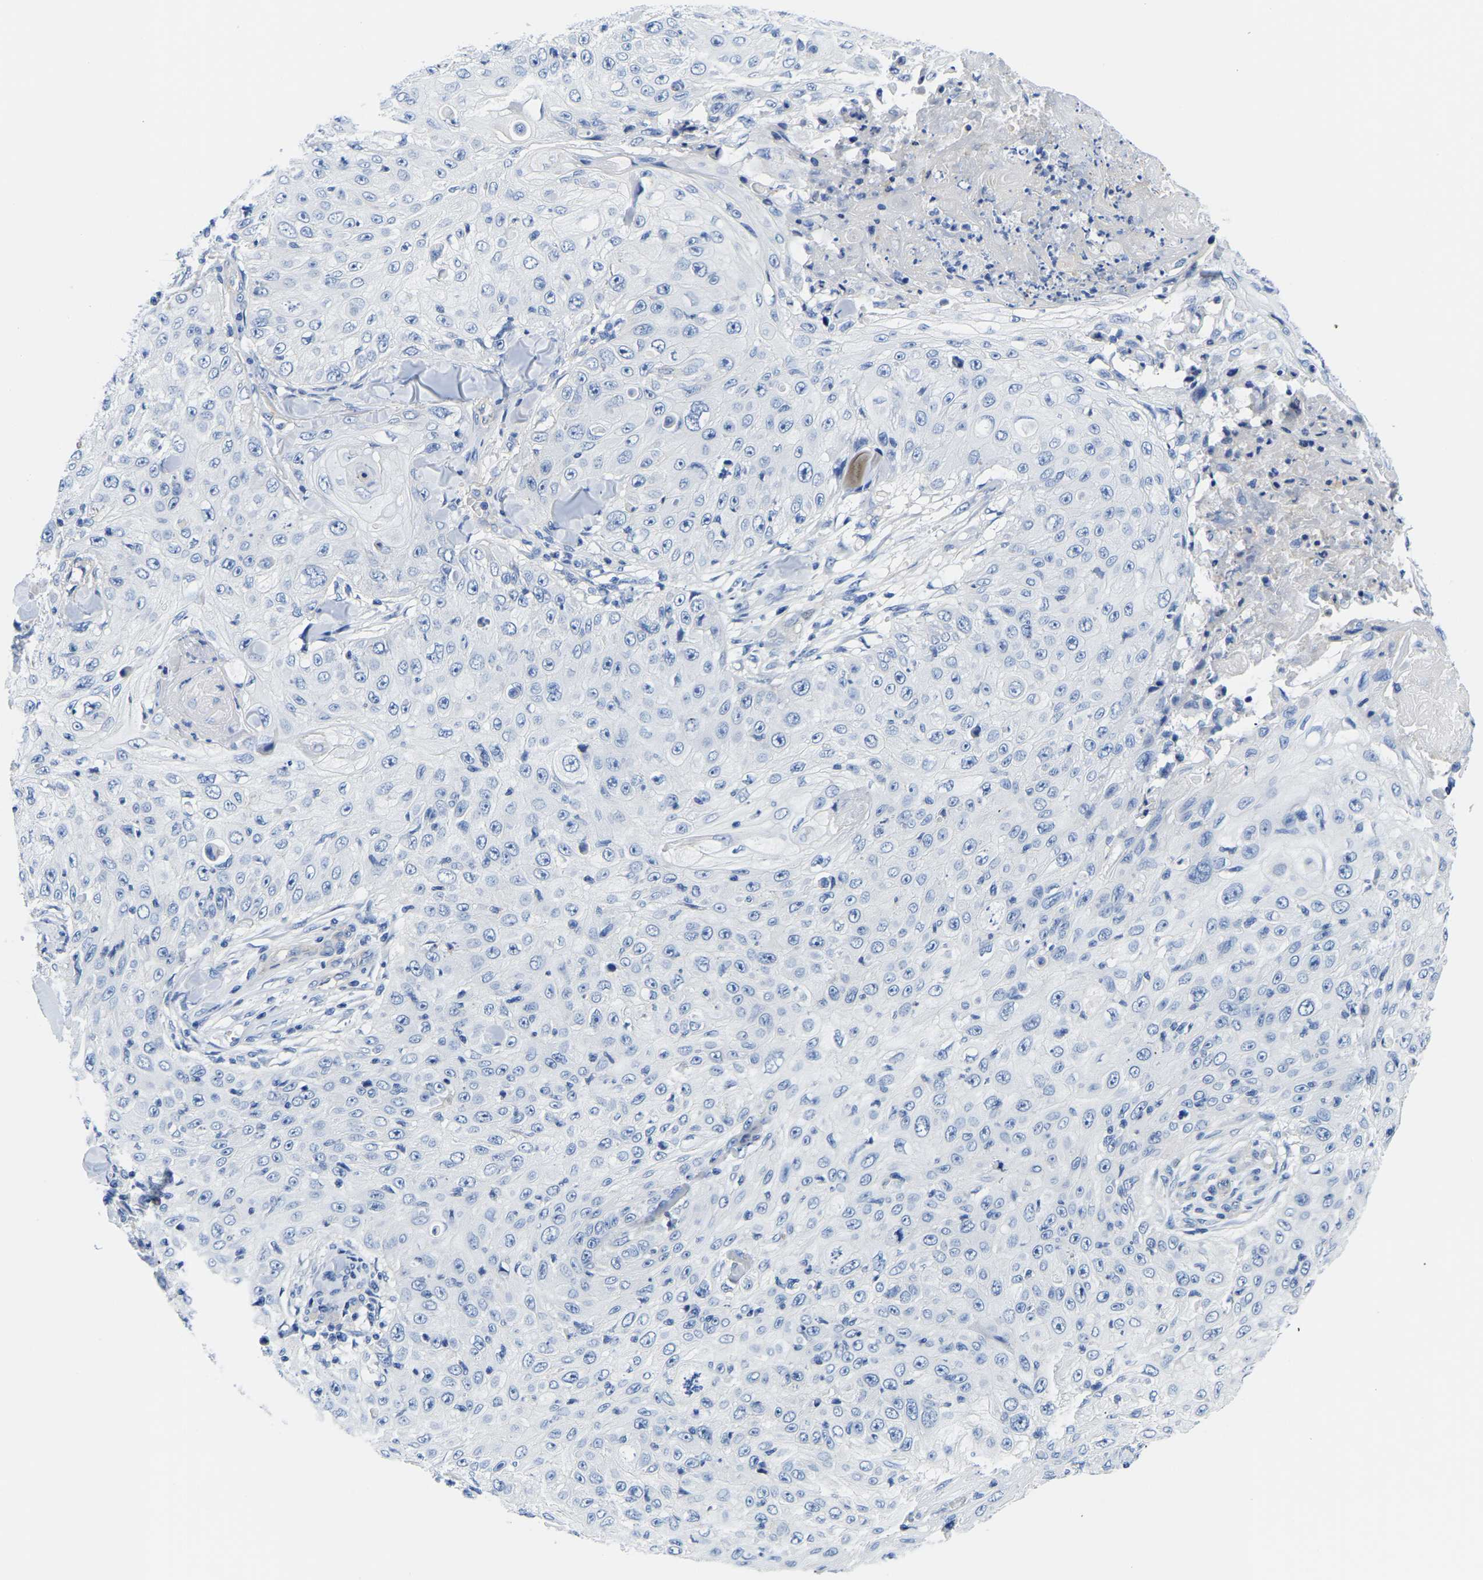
{"staining": {"intensity": "negative", "quantity": "none", "location": "none"}, "tissue": "skin cancer", "cell_type": "Tumor cells", "image_type": "cancer", "snomed": [{"axis": "morphology", "description": "Squamous cell carcinoma, NOS"}, {"axis": "topography", "description": "Skin"}], "caption": "This is an IHC photomicrograph of squamous cell carcinoma (skin). There is no staining in tumor cells.", "gene": "UPK3A", "patient": {"sex": "male", "age": 86}}